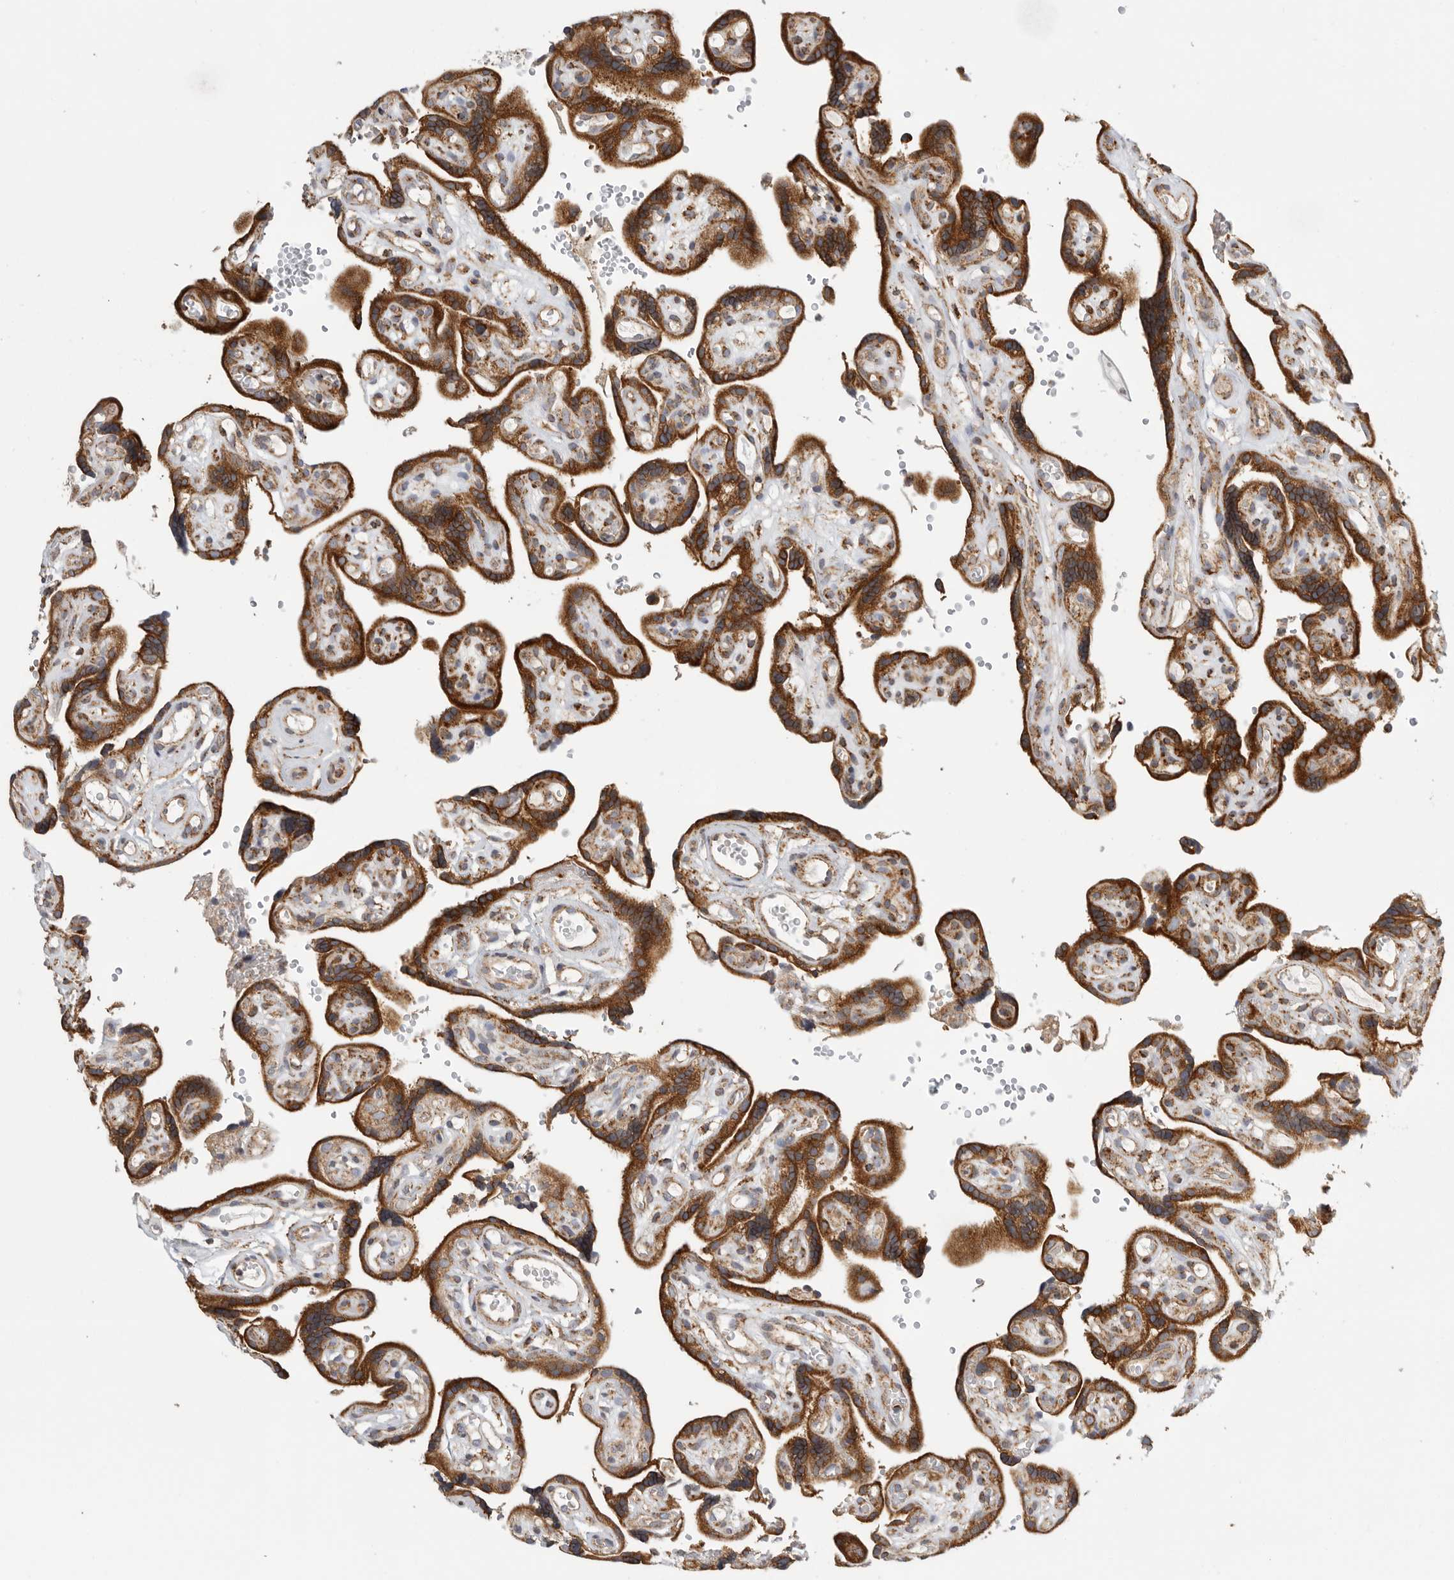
{"staining": {"intensity": "moderate", "quantity": ">75%", "location": "cytoplasmic/membranous"}, "tissue": "placenta", "cell_type": "Decidual cells", "image_type": "normal", "snomed": [{"axis": "morphology", "description": "Normal tissue, NOS"}, {"axis": "topography", "description": "Placenta"}], "caption": "This photomicrograph displays immunohistochemistry (IHC) staining of normal human placenta, with medium moderate cytoplasmic/membranous positivity in about >75% of decidual cells.", "gene": "FKBP8", "patient": {"sex": "female", "age": 30}}